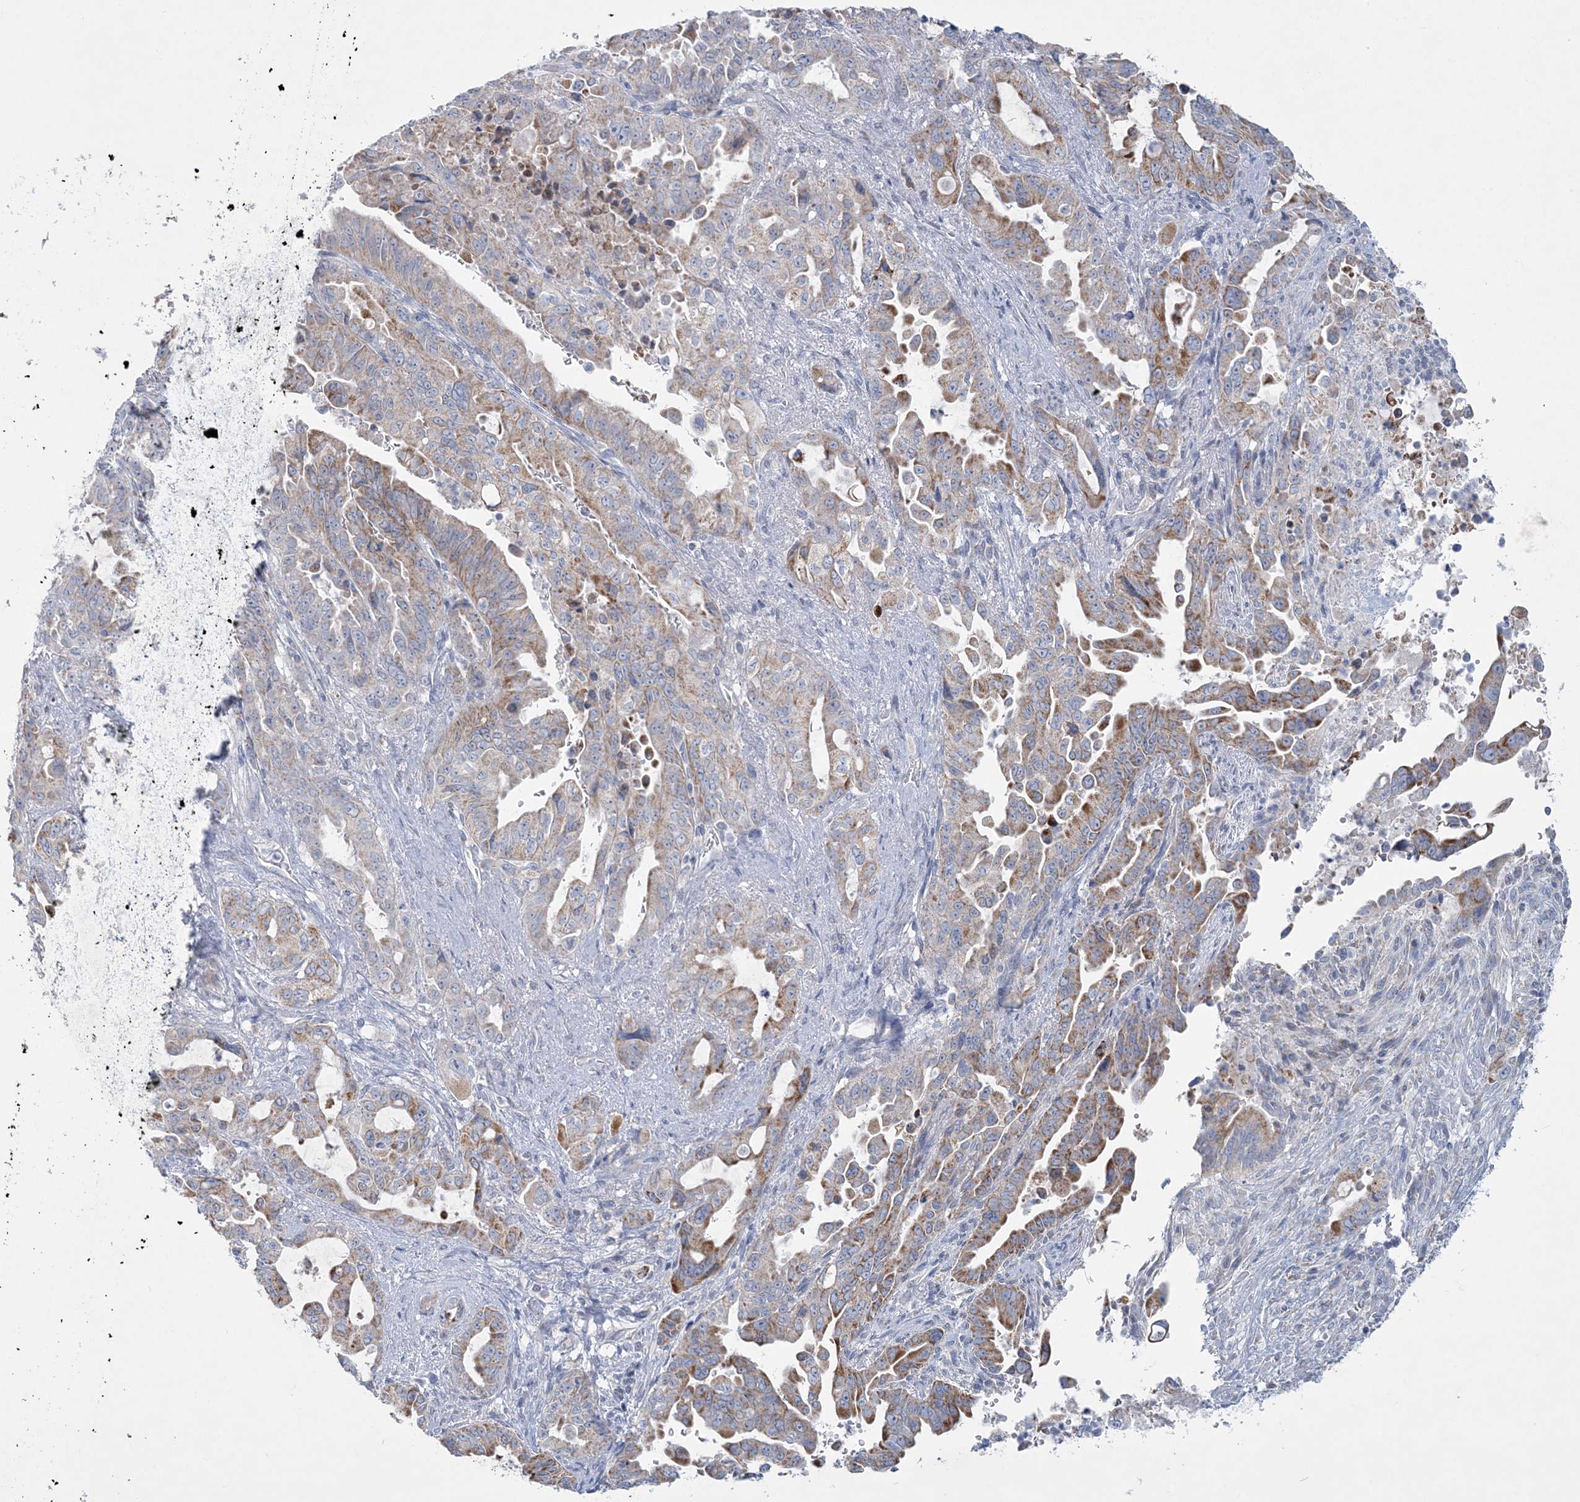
{"staining": {"intensity": "moderate", "quantity": ">75%", "location": "cytoplasmic/membranous"}, "tissue": "pancreatic cancer", "cell_type": "Tumor cells", "image_type": "cancer", "snomed": [{"axis": "morphology", "description": "Adenocarcinoma, NOS"}, {"axis": "topography", "description": "Pancreas"}], "caption": "Tumor cells show medium levels of moderate cytoplasmic/membranous staining in about >75% of cells in human pancreatic cancer. The protein of interest is stained brown, and the nuclei are stained in blue (DAB IHC with brightfield microscopy, high magnification).", "gene": "TBC1D7", "patient": {"sex": "male", "age": 70}}